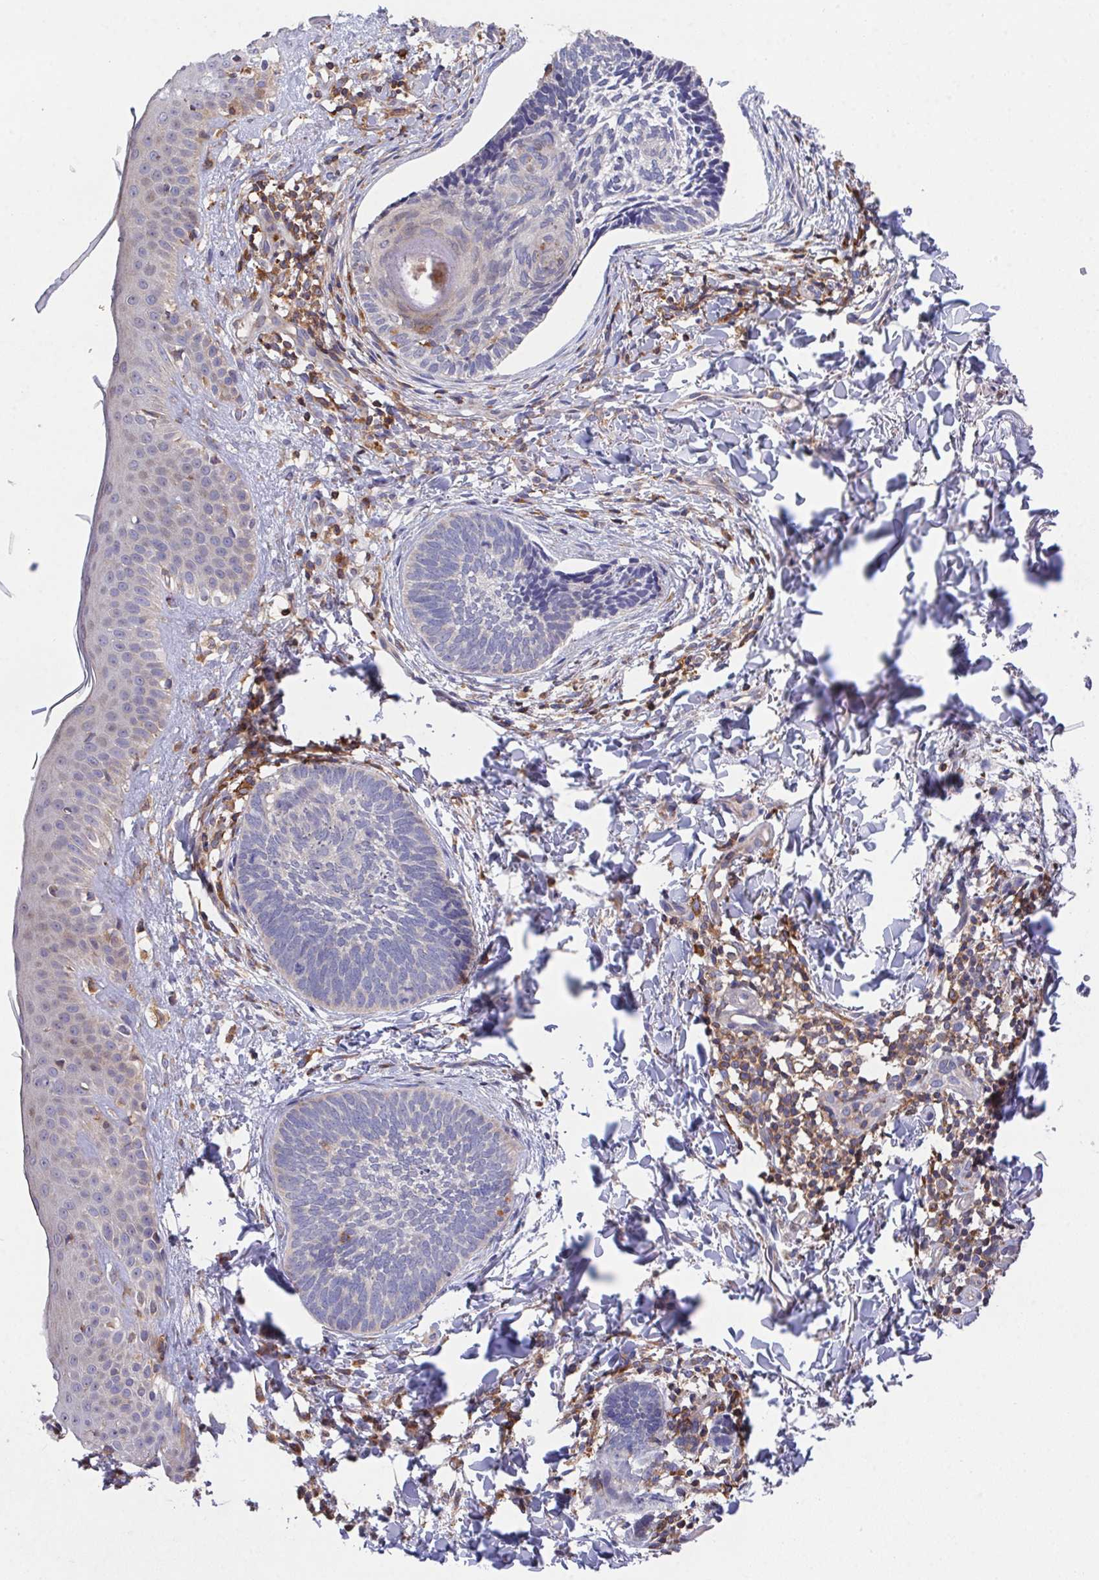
{"staining": {"intensity": "negative", "quantity": "none", "location": "none"}, "tissue": "skin cancer", "cell_type": "Tumor cells", "image_type": "cancer", "snomed": [{"axis": "morphology", "description": "Normal tissue, NOS"}, {"axis": "morphology", "description": "Basal cell carcinoma"}, {"axis": "topography", "description": "Skin"}], "caption": "Human basal cell carcinoma (skin) stained for a protein using immunohistochemistry exhibits no positivity in tumor cells.", "gene": "FAM241A", "patient": {"sex": "male", "age": 46}}